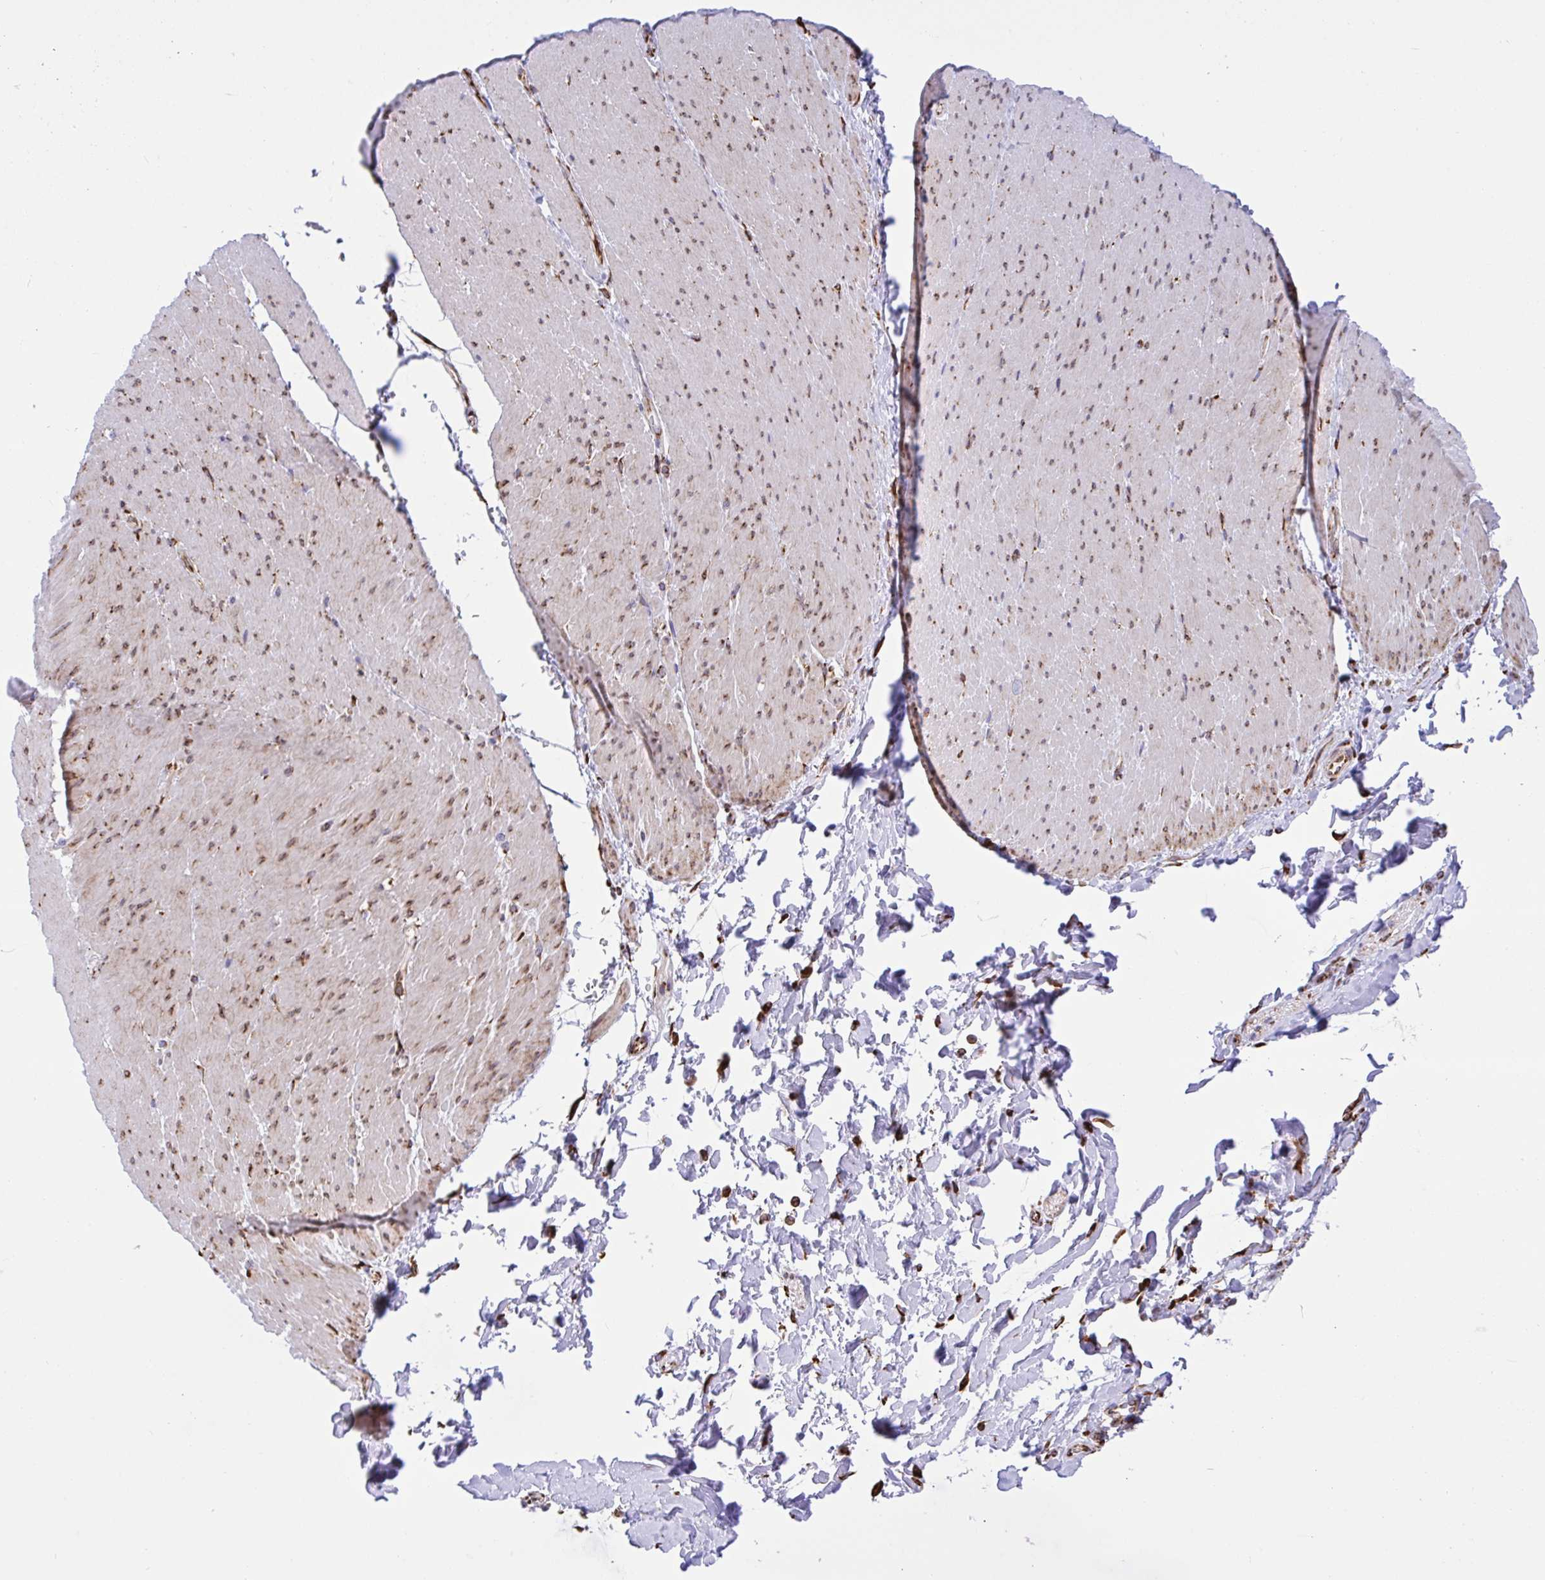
{"staining": {"intensity": "weak", "quantity": "25%-75%", "location": "cytoplasmic/membranous,nuclear"}, "tissue": "smooth muscle", "cell_type": "Smooth muscle cells", "image_type": "normal", "snomed": [{"axis": "morphology", "description": "Normal tissue, NOS"}, {"axis": "topography", "description": "Smooth muscle"}, {"axis": "topography", "description": "Rectum"}], "caption": "Immunohistochemistry (IHC) image of benign smooth muscle: smooth muscle stained using IHC demonstrates low levels of weak protein expression localized specifically in the cytoplasmic/membranous,nuclear of smooth muscle cells, appearing as a cytoplasmic/membranous,nuclear brown color.", "gene": "CLGN", "patient": {"sex": "male", "age": 53}}